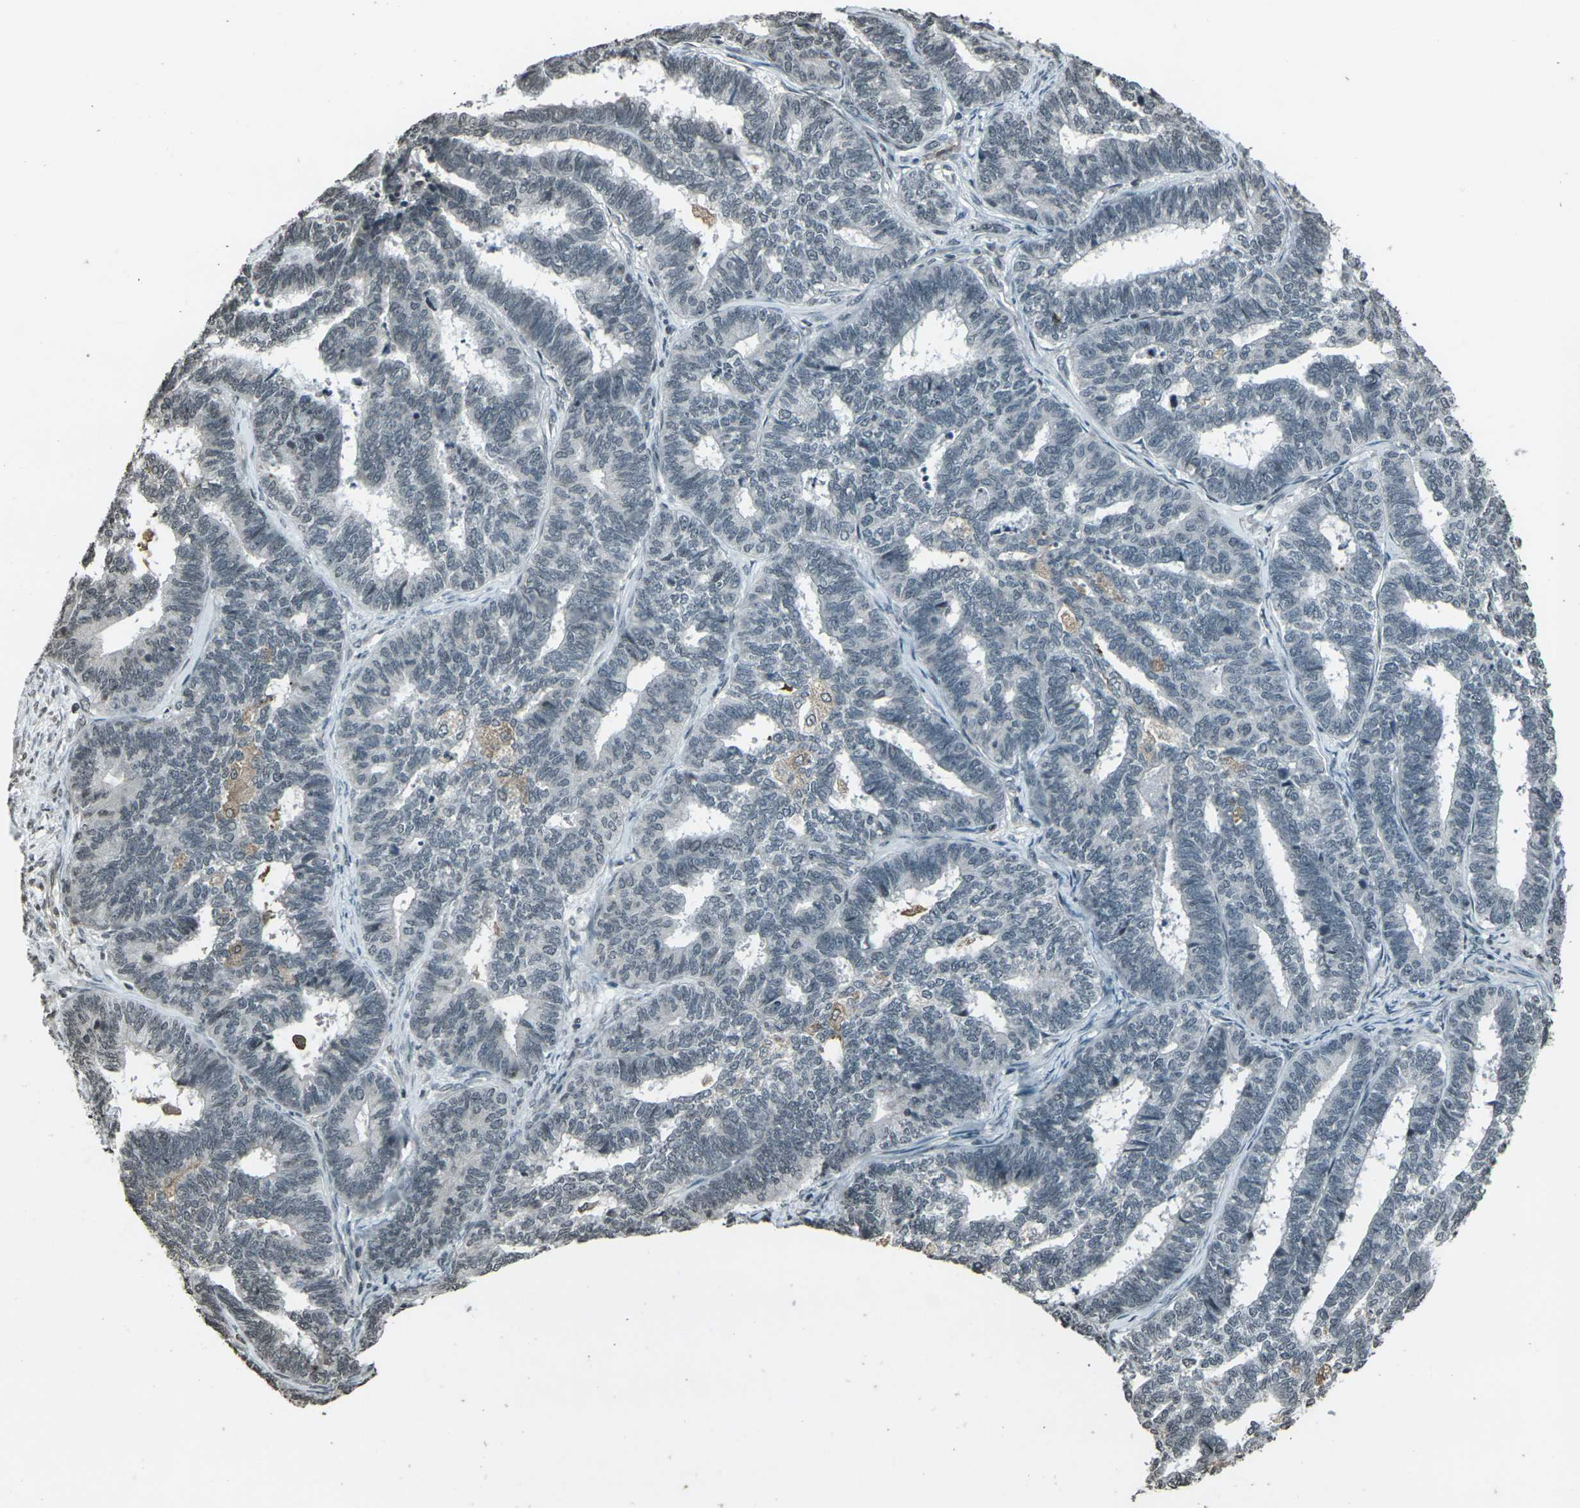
{"staining": {"intensity": "negative", "quantity": "none", "location": "none"}, "tissue": "endometrial cancer", "cell_type": "Tumor cells", "image_type": "cancer", "snomed": [{"axis": "morphology", "description": "Adenocarcinoma, NOS"}, {"axis": "topography", "description": "Endometrium"}], "caption": "High power microscopy photomicrograph of an immunohistochemistry (IHC) micrograph of endometrial cancer (adenocarcinoma), revealing no significant staining in tumor cells.", "gene": "PRPF8", "patient": {"sex": "female", "age": 70}}